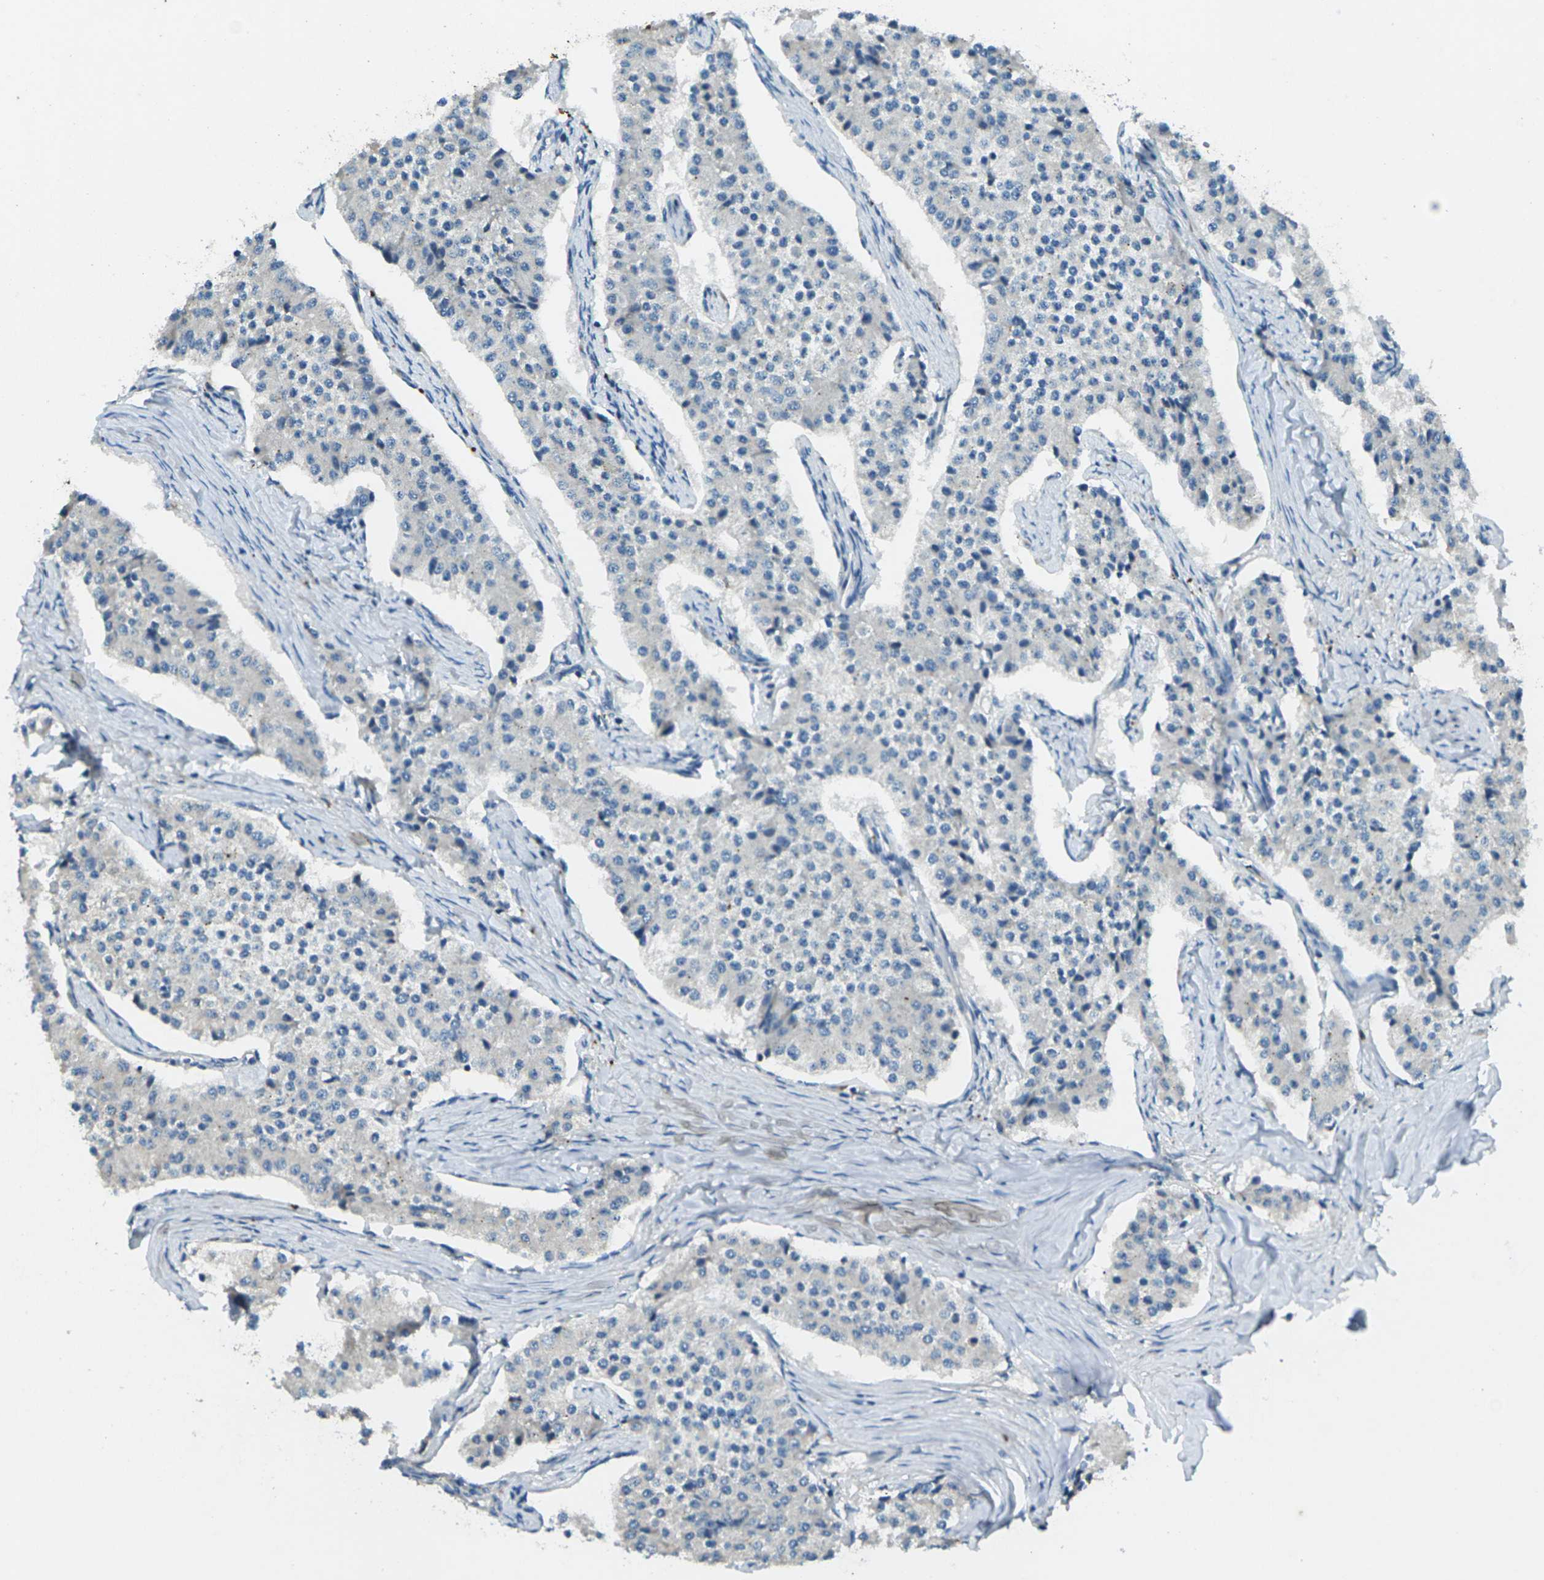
{"staining": {"intensity": "negative", "quantity": "none", "location": "none"}, "tissue": "carcinoid", "cell_type": "Tumor cells", "image_type": "cancer", "snomed": [{"axis": "morphology", "description": "Carcinoid, malignant, NOS"}, {"axis": "topography", "description": "Colon"}], "caption": "Tumor cells are negative for brown protein staining in carcinoid.", "gene": "SIGLEC14", "patient": {"sex": "female", "age": 52}}